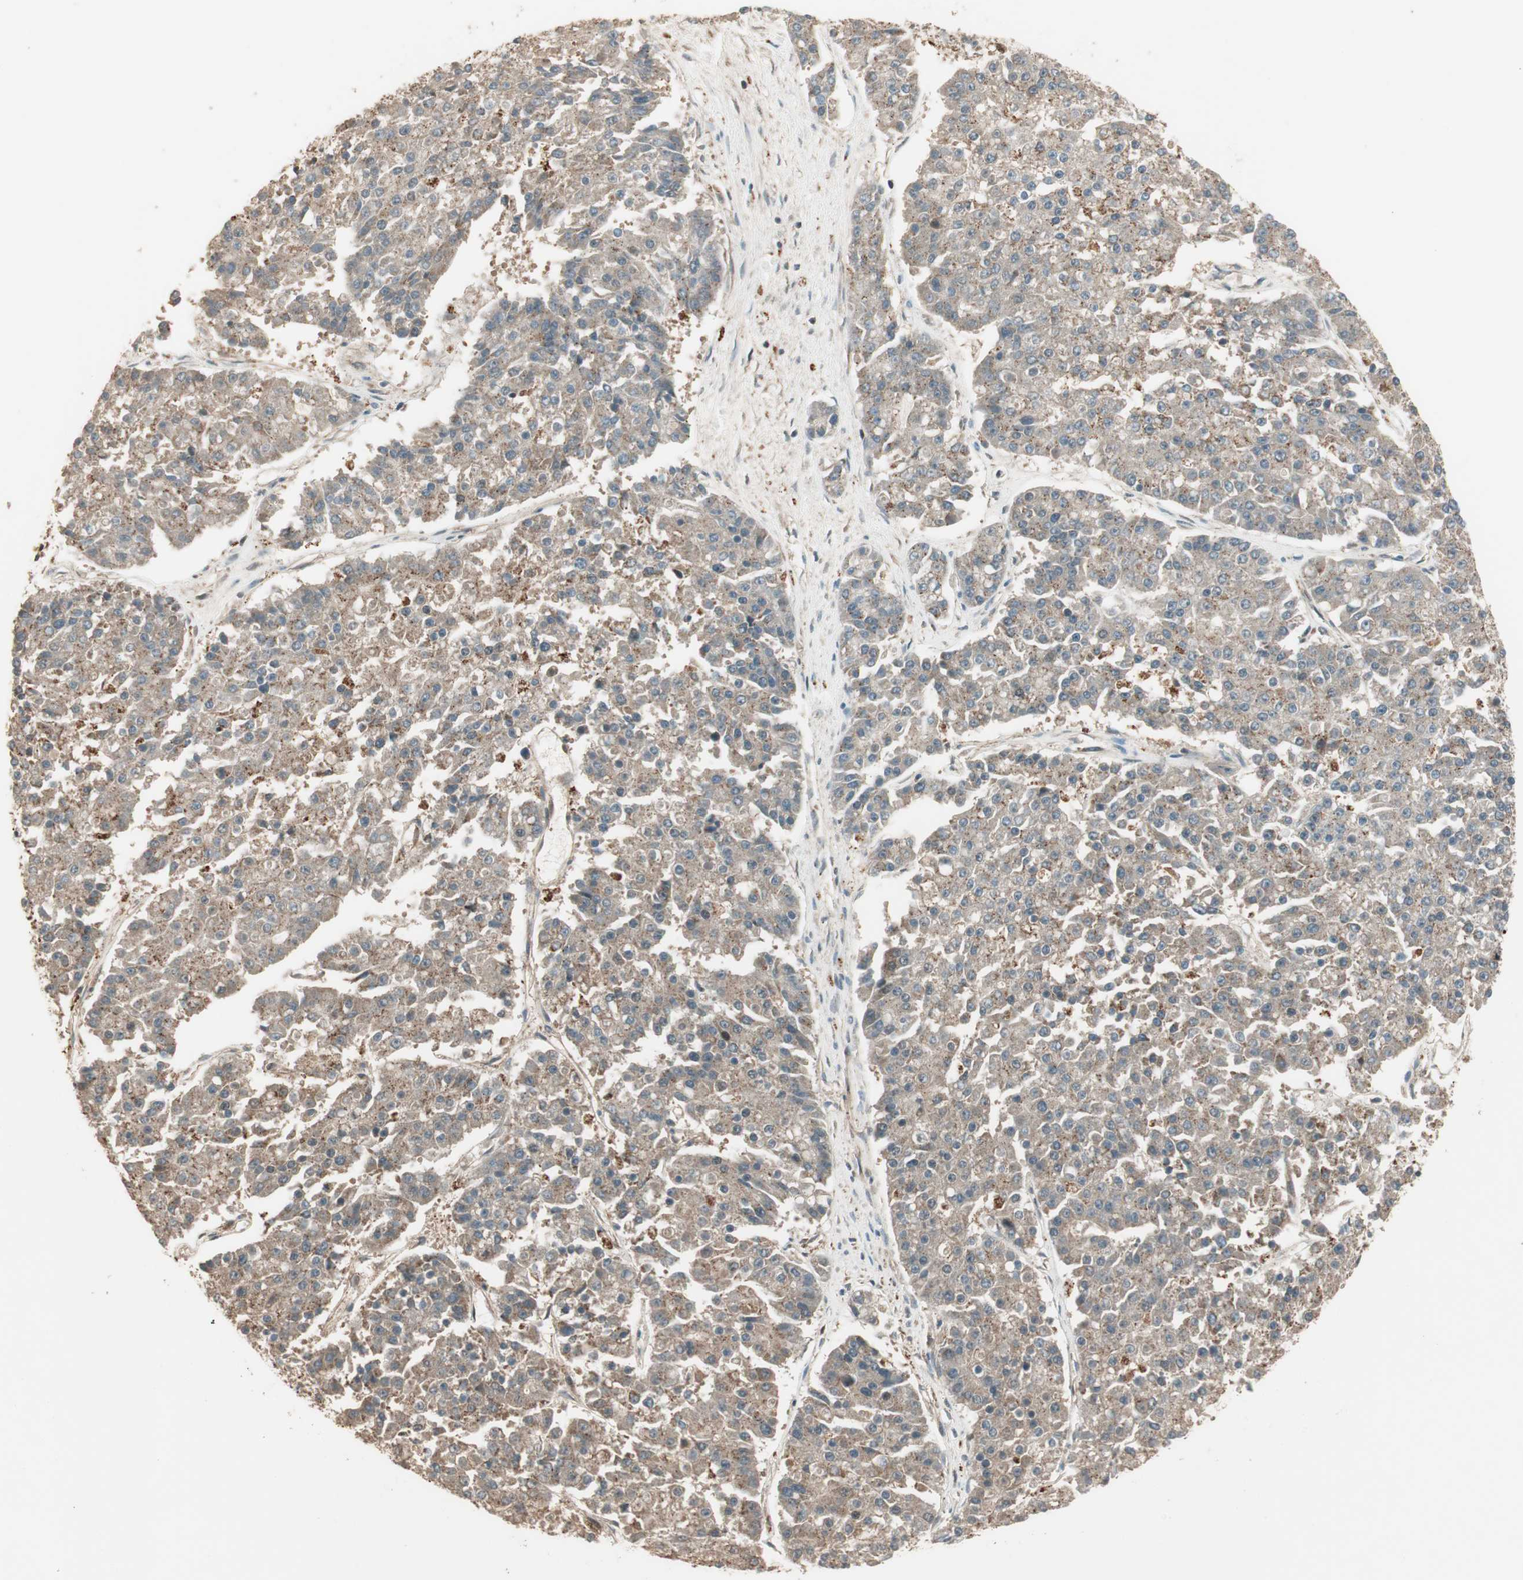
{"staining": {"intensity": "moderate", "quantity": ">75%", "location": "cytoplasmic/membranous"}, "tissue": "pancreatic cancer", "cell_type": "Tumor cells", "image_type": "cancer", "snomed": [{"axis": "morphology", "description": "Adenocarcinoma, NOS"}, {"axis": "topography", "description": "Pancreas"}], "caption": "IHC photomicrograph of human pancreatic cancer (adenocarcinoma) stained for a protein (brown), which reveals medium levels of moderate cytoplasmic/membranous positivity in approximately >75% of tumor cells.", "gene": "CNOT4", "patient": {"sex": "male", "age": 50}}